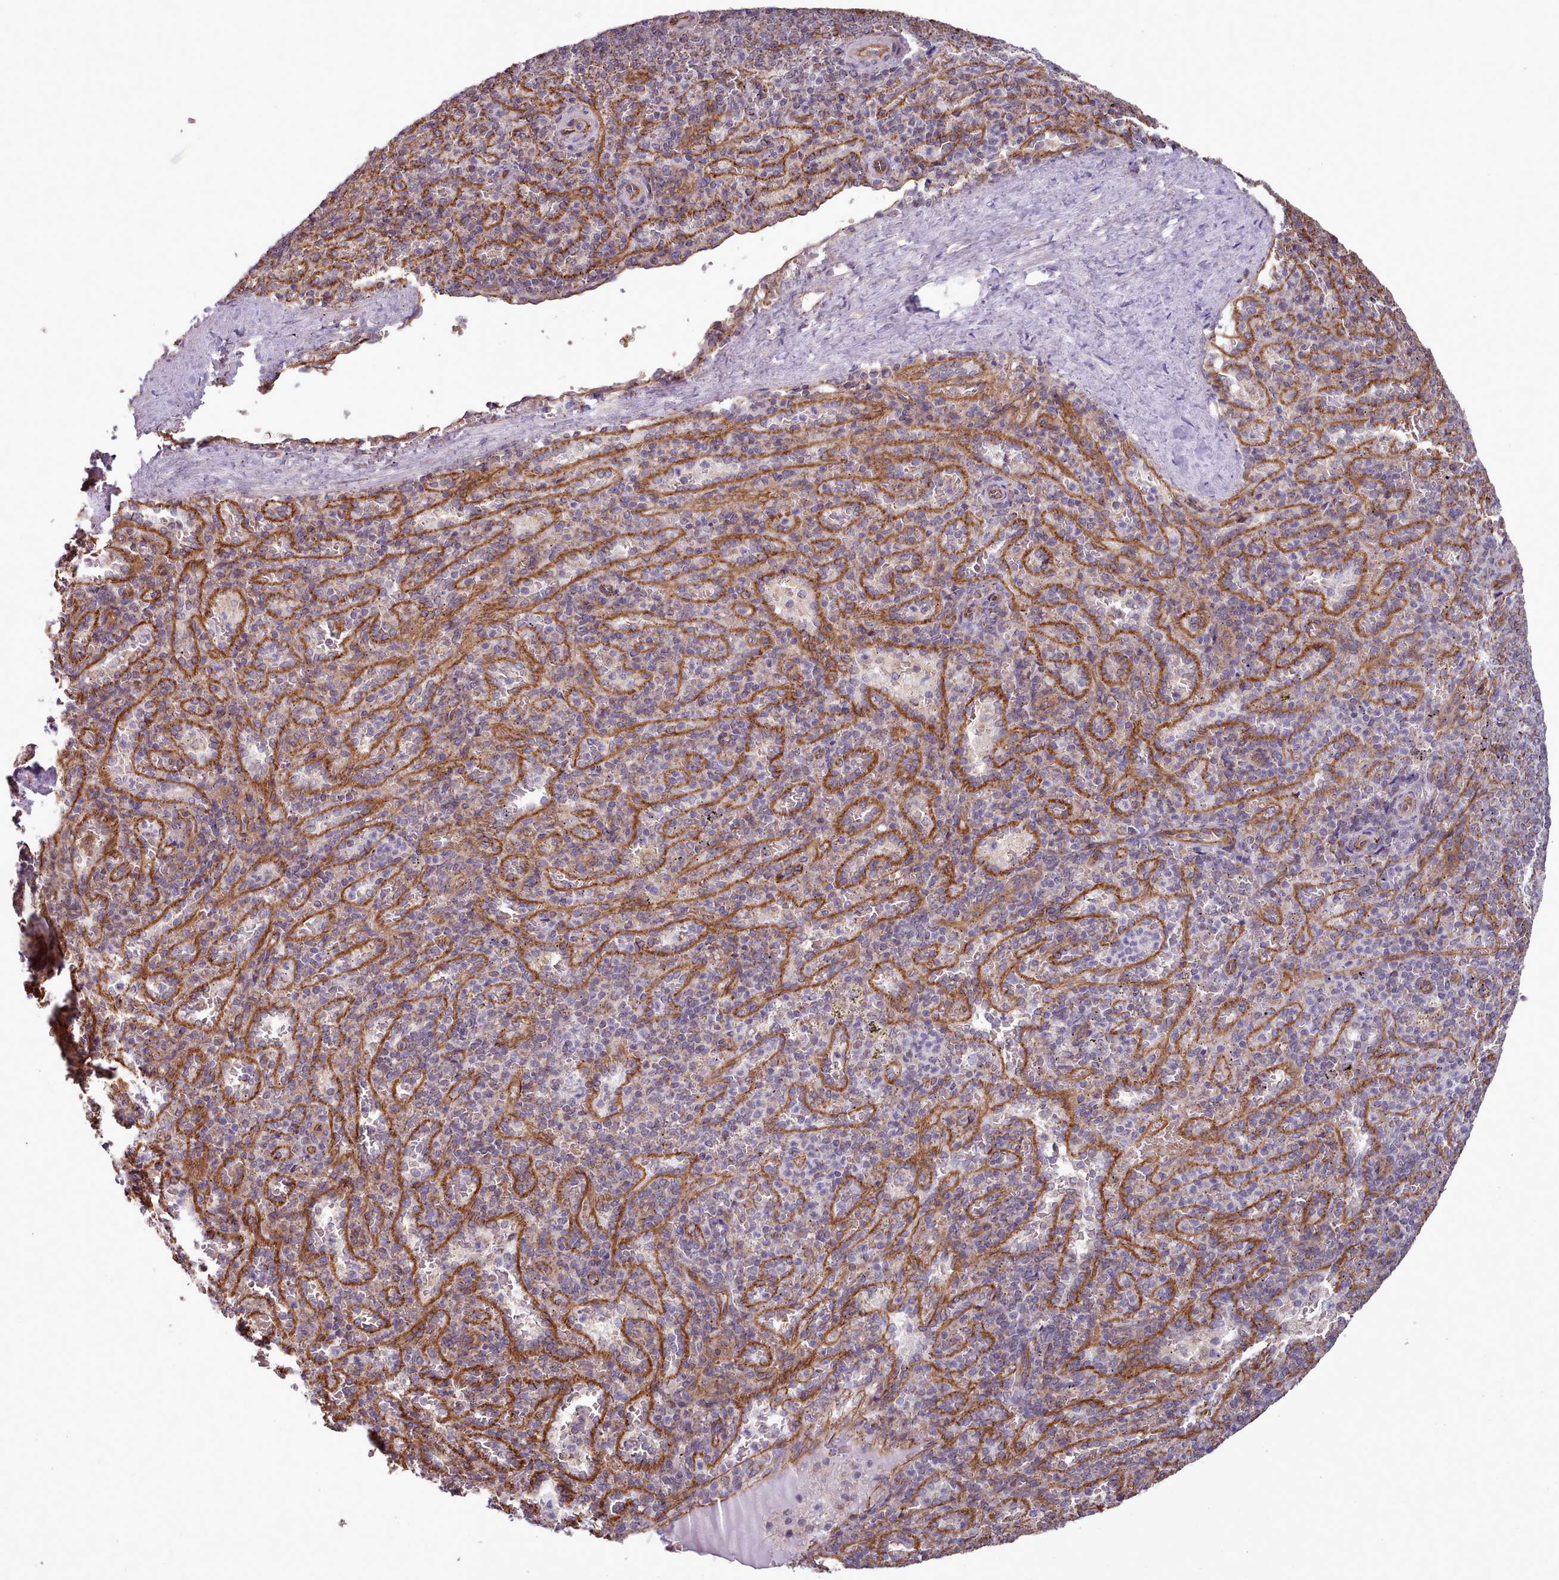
{"staining": {"intensity": "negative", "quantity": "none", "location": "none"}, "tissue": "spleen", "cell_type": "Cells in red pulp", "image_type": "normal", "snomed": [{"axis": "morphology", "description": "Normal tissue, NOS"}, {"axis": "topography", "description": "Spleen"}], "caption": "High magnification brightfield microscopy of benign spleen stained with DAB (3,3'-diaminobenzidine) (brown) and counterstained with hematoxylin (blue): cells in red pulp show no significant positivity.", "gene": "MRPL46", "patient": {"sex": "female", "age": 21}}